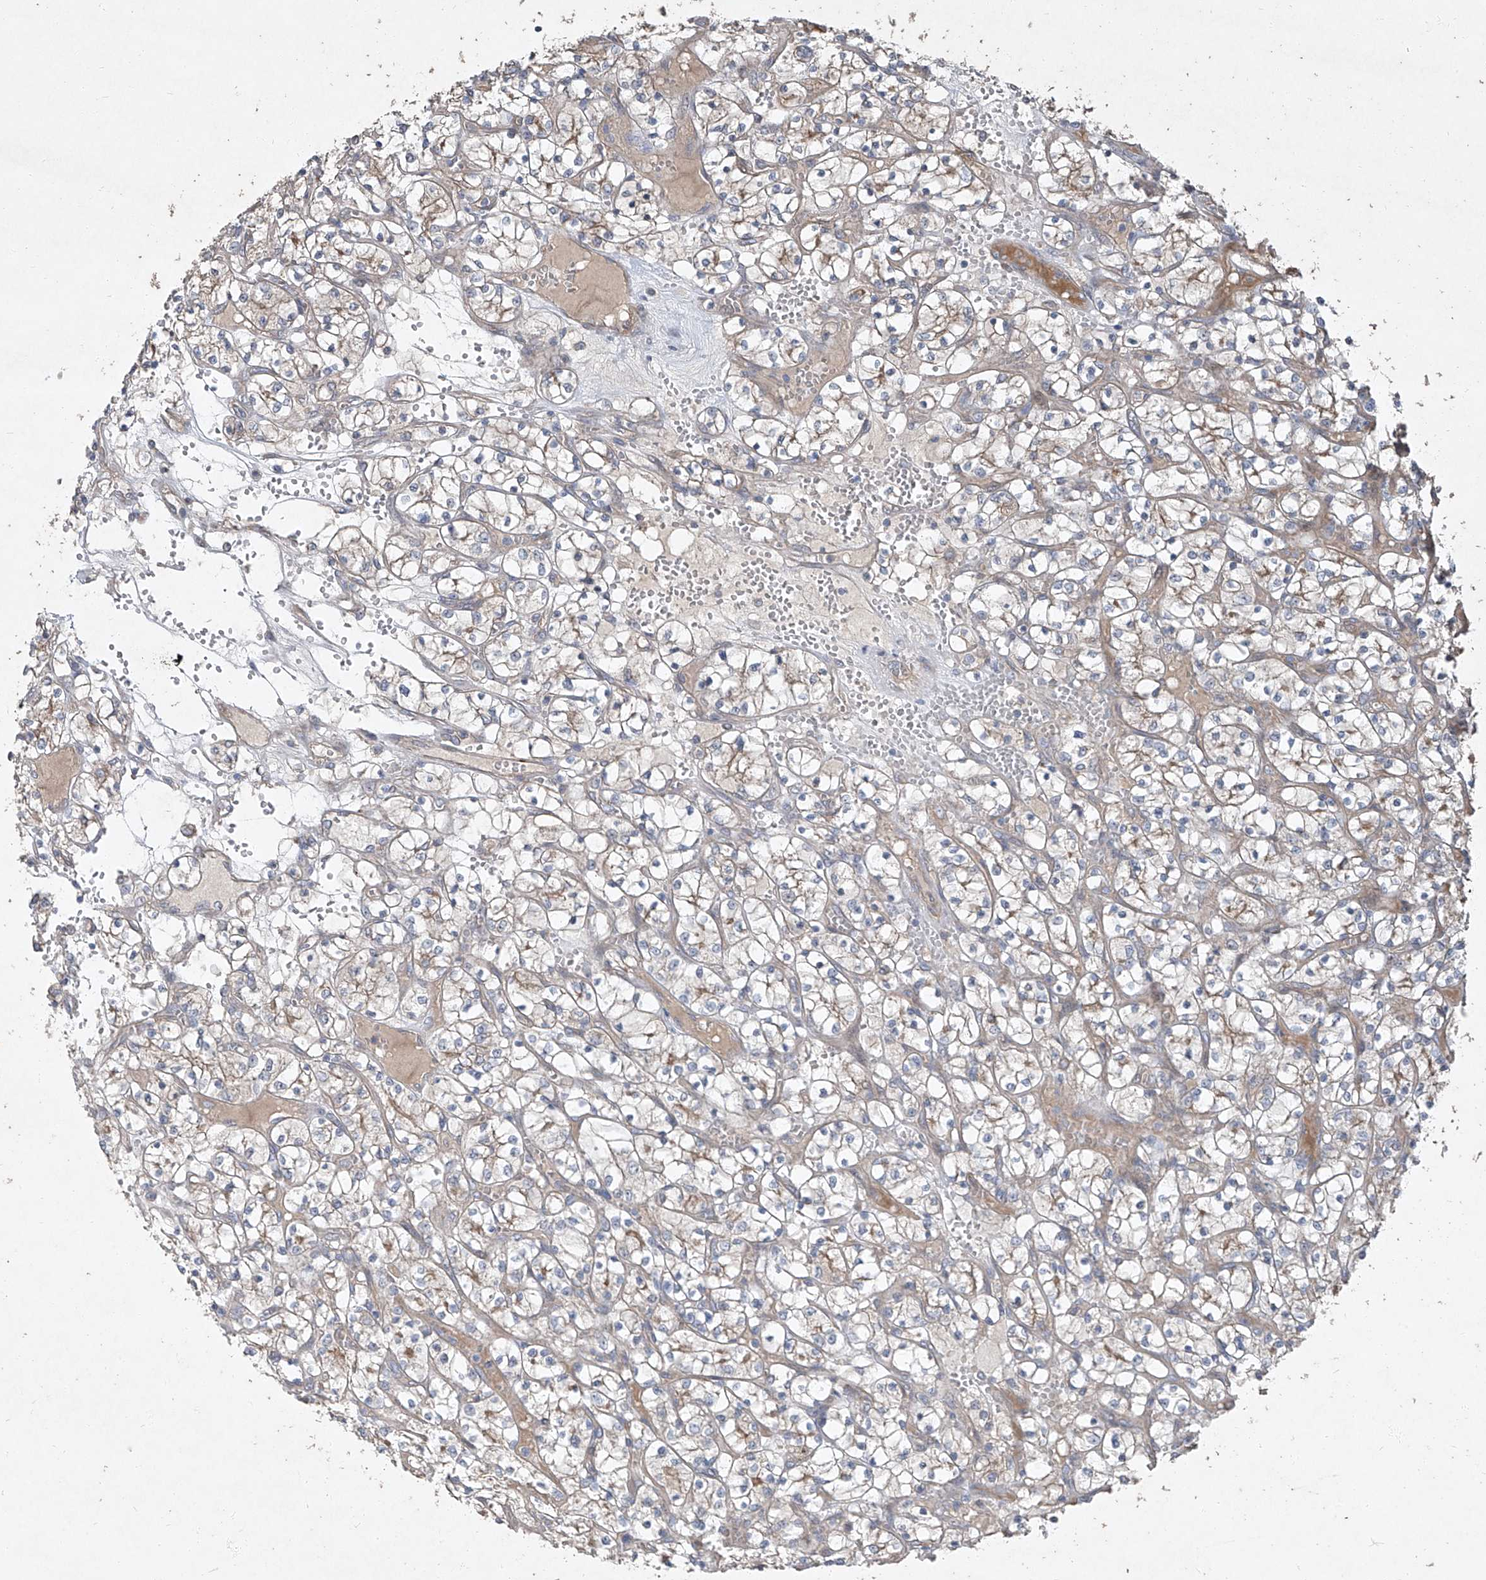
{"staining": {"intensity": "weak", "quantity": "<25%", "location": "cytoplasmic/membranous"}, "tissue": "renal cancer", "cell_type": "Tumor cells", "image_type": "cancer", "snomed": [{"axis": "morphology", "description": "Adenocarcinoma, NOS"}, {"axis": "topography", "description": "Kidney"}], "caption": "An image of human renal adenocarcinoma is negative for staining in tumor cells.", "gene": "CCN1", "patient": {"sex": "female", "age": 69}}